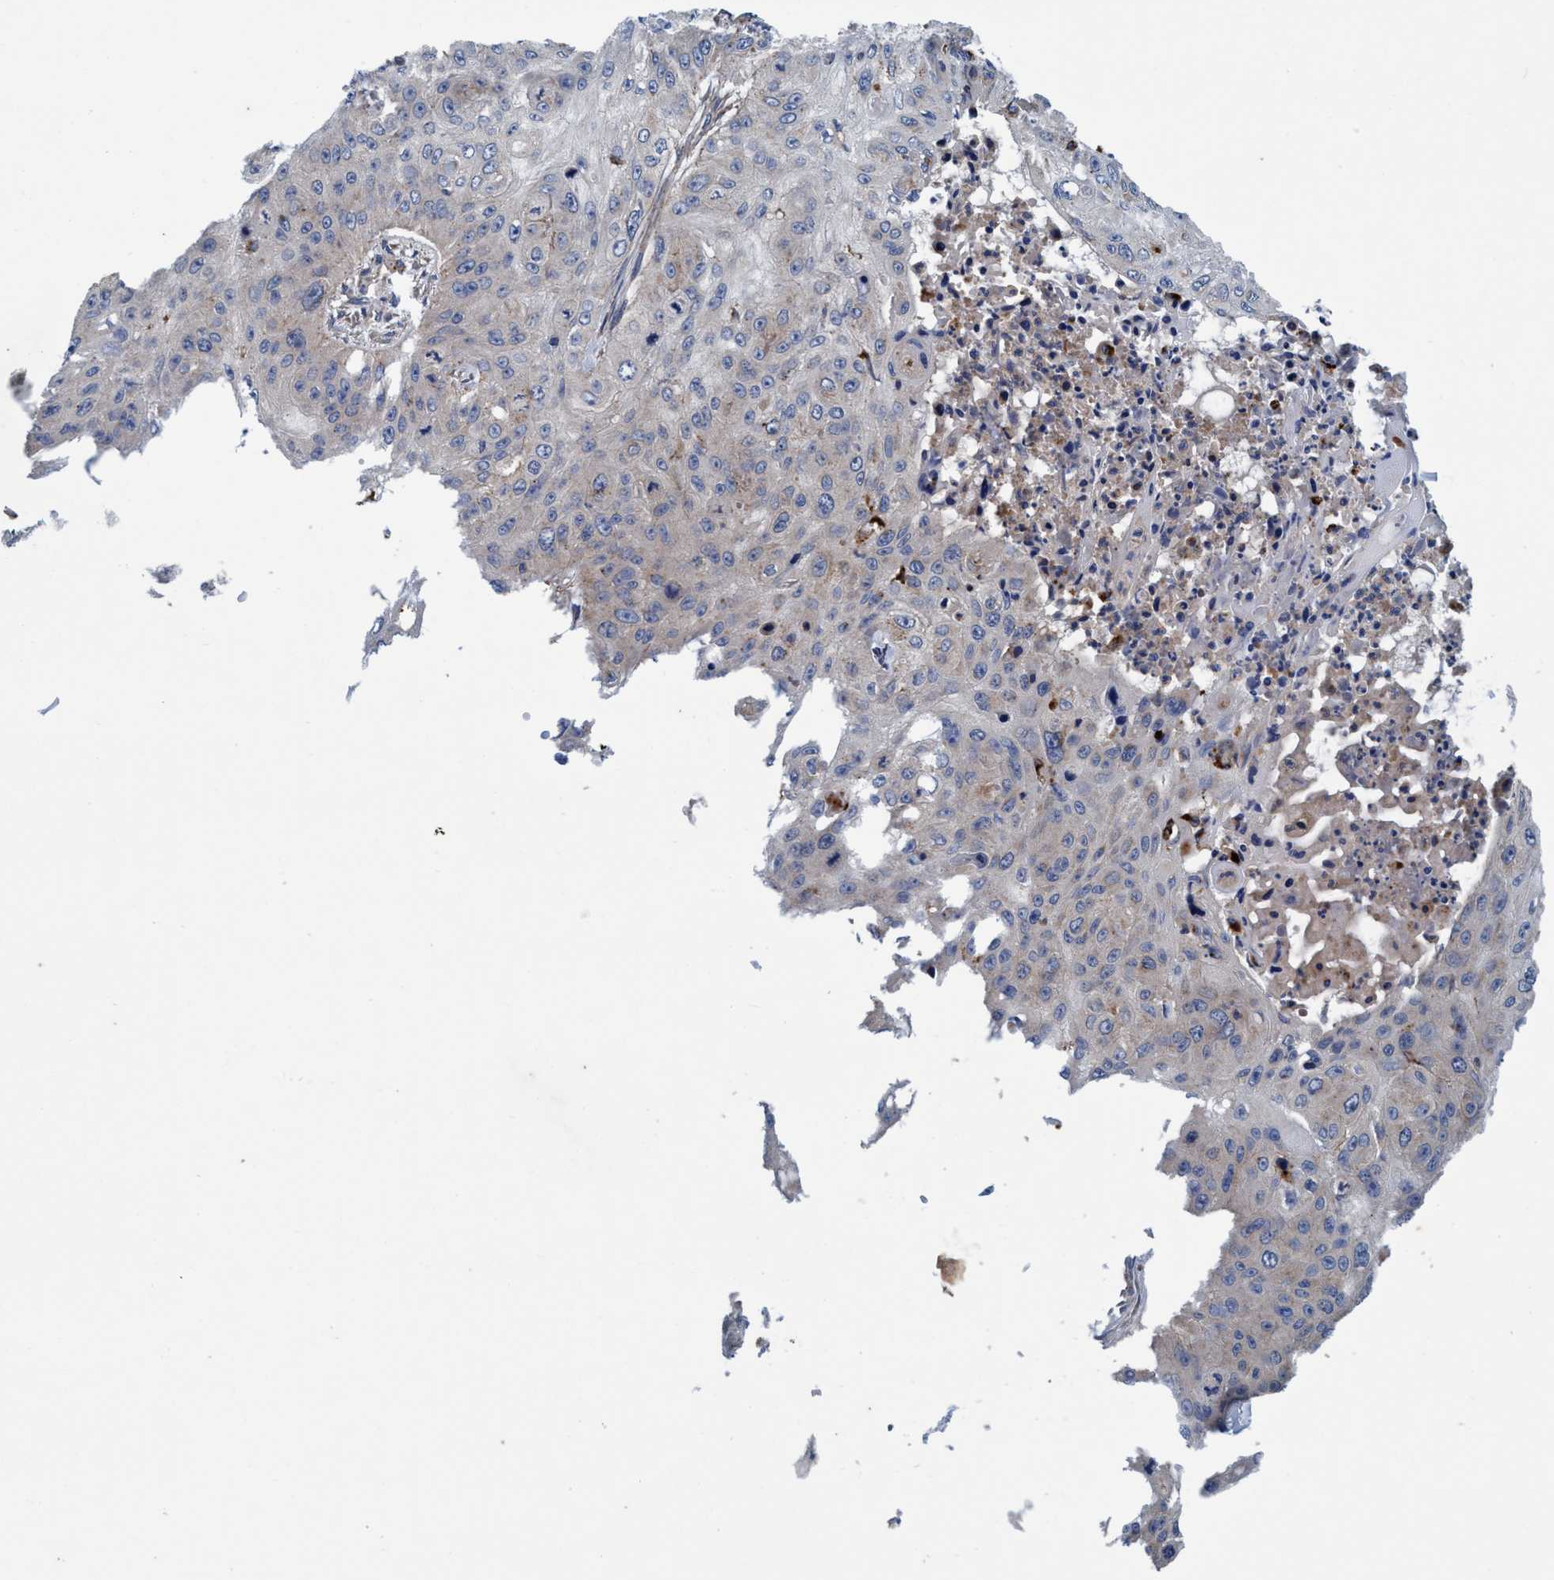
{"staining": {"intensity": "negative", "quantity": "none", "location": "none"}, "tissue": "skin cancer", "cell_type": "Tumor cells", "image_type": "cancer", "snomed": [{"axis": "morphology", "description": "Squamous cell carcinoma, NOS"}, {"axis": "topography", "description": "Skin"}], "caption": "This is an immunohistochemistry histopathology image of human skin cancer (squamous cell carcinoma). There is no staining in tumor cells.", "gene": "ENDOG", "patient": {"sex": "female", "age": 80}}